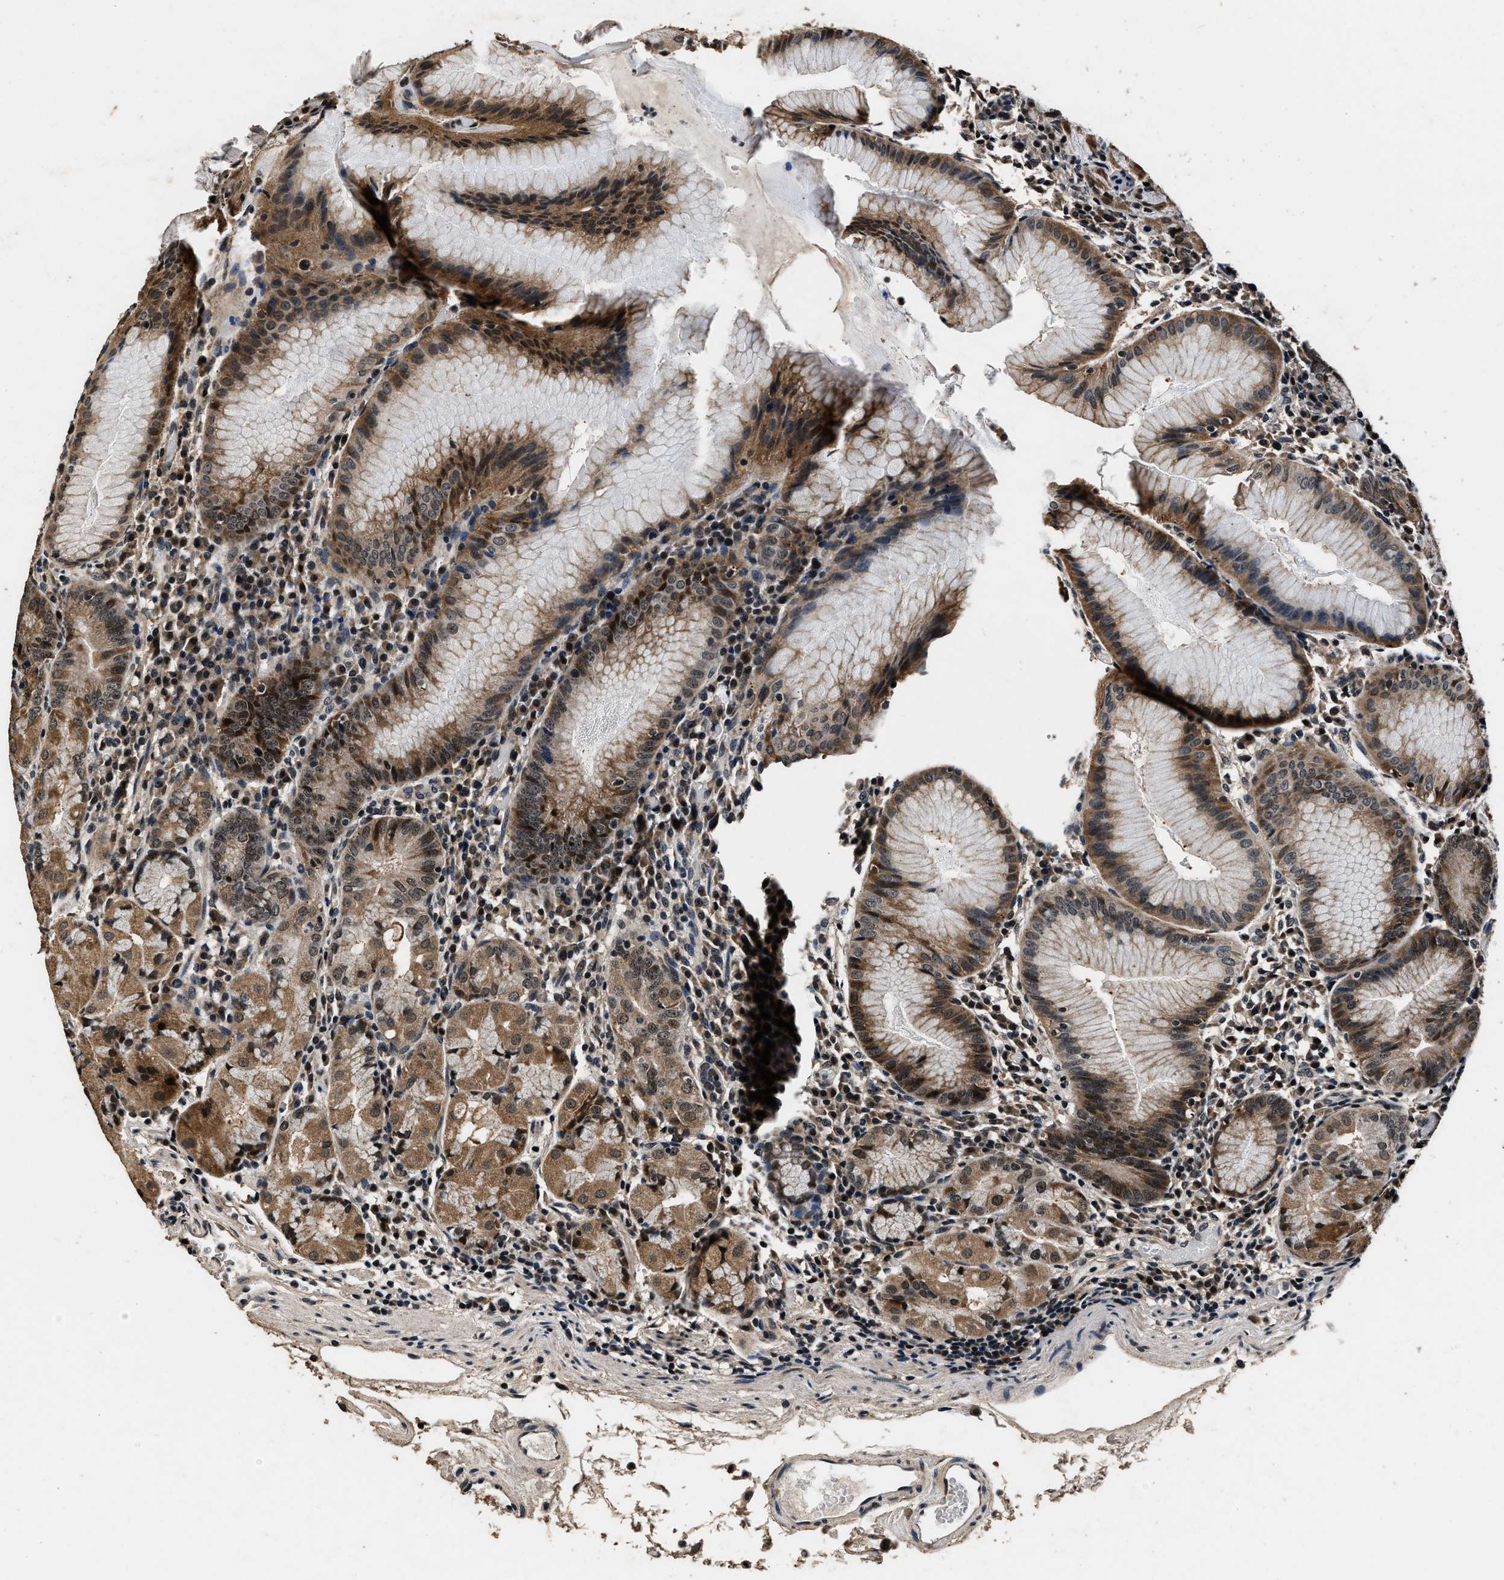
{"staining": {"intensity": "moderate", "quantity": ">75%", "location": "cytoplasmic/membranous,nuclear"}, "tissue": "stomach", "cell_type": "Glandular cells", "image_type": "normal", "snomed": [{"axis": "morphology", "description": "Normal tissue, NOS"}, {"axis": "topography", "description": "Stomach"}, {"axis": "topography", "description": "Stomach, lower"}], "caption": "Immunohistochemistry (IHC) histopathology image of unremarkable stomach stained for a protein (brown), which shows medium levels of moderate cytoplasmic/membranous,nuclear positivity in approximately >75% of glandular cells.", "gene": "CSTF1", "patient": {"sex": "female", "age": 75}}